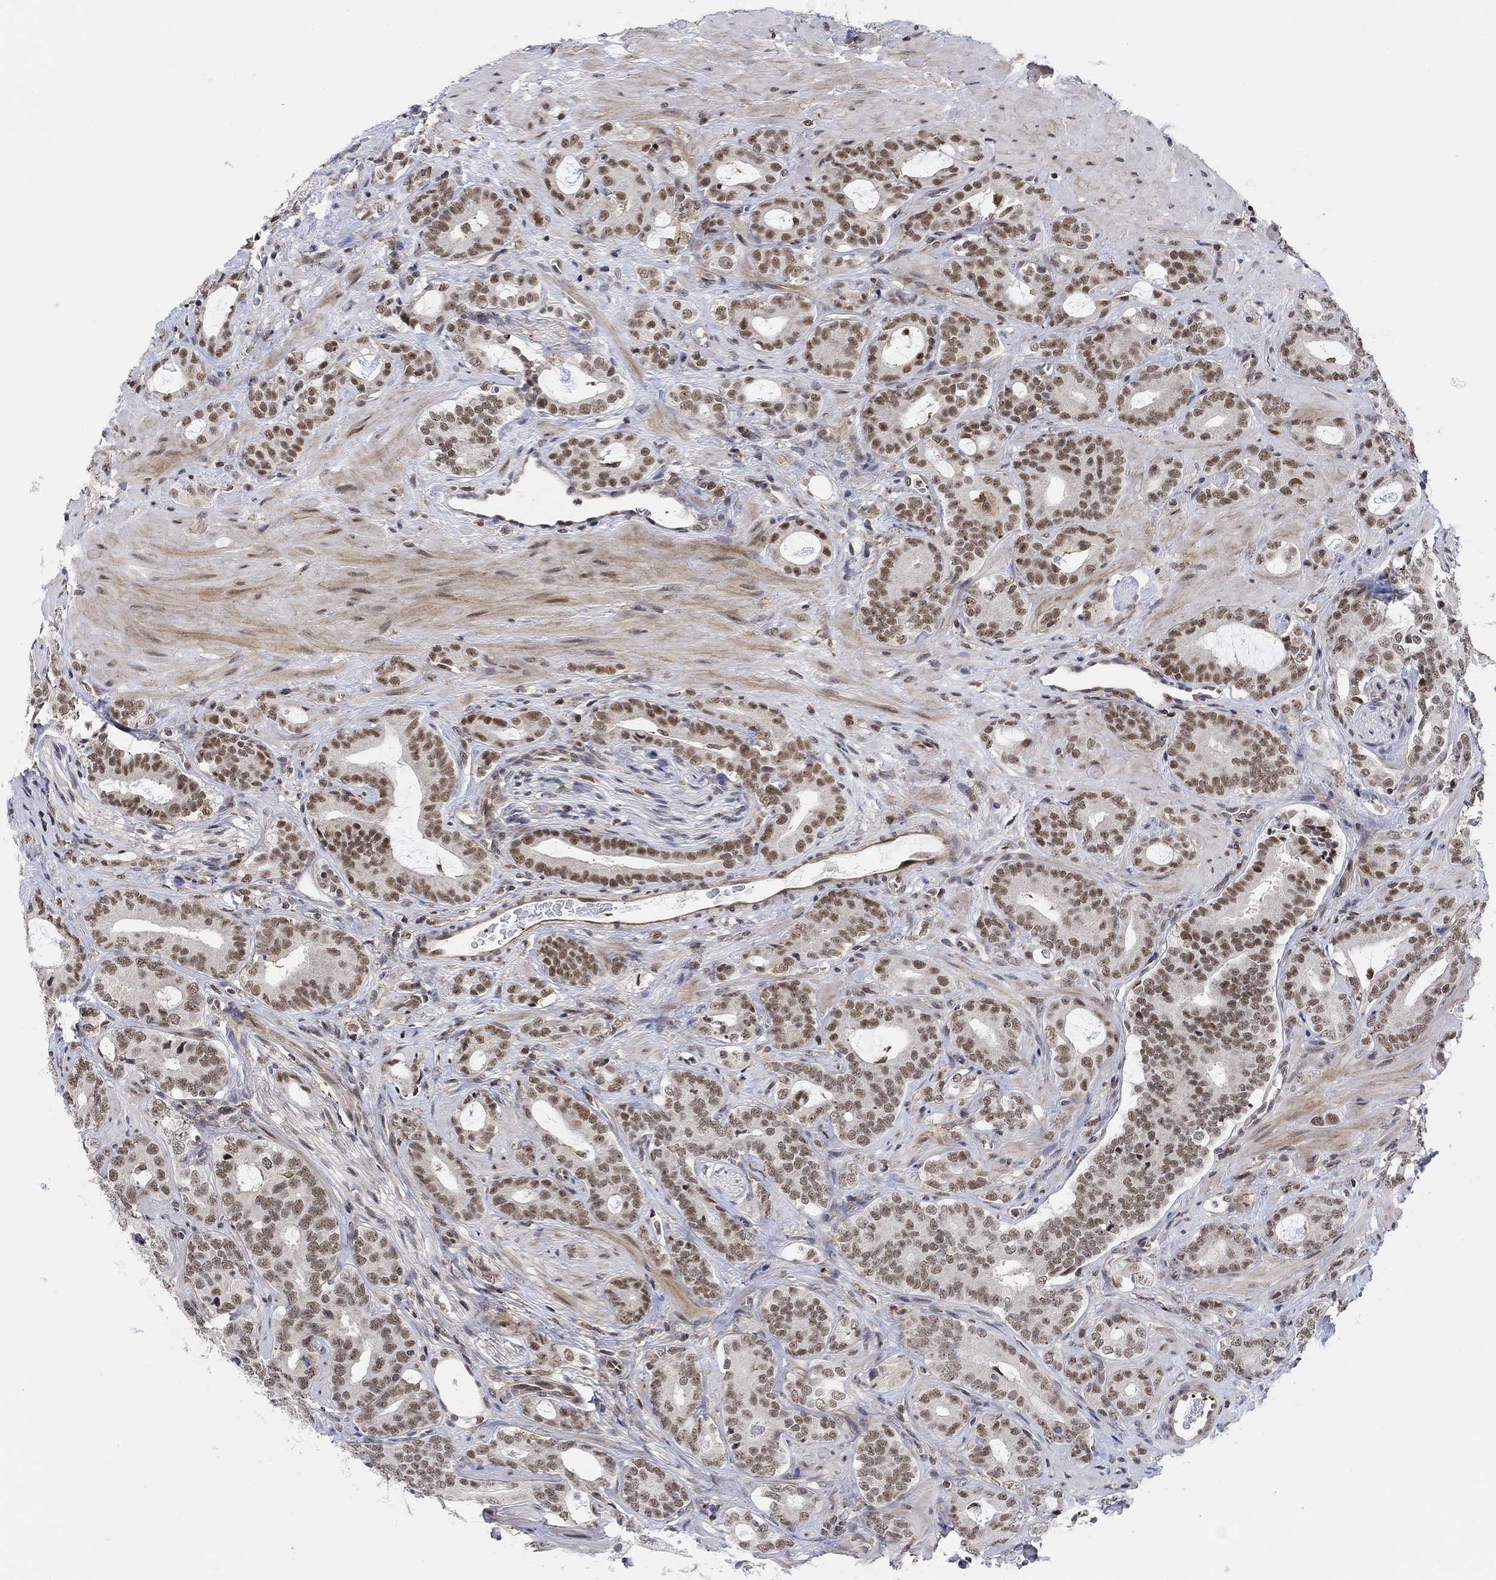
{"staining": {"intensity": "strong", "quantity": "25%-75%", "location": "nuclear"}, "tissue": "prostate cancer", "cell_type": "Tumor cells", "image_type": "cancer", "snomed": [{"axis": "morphology", "description": "Adenocarcinoma, NOS"}, {"axis": "topography", "description": "Prostate"}], "caption": "Human prostate adenocarcinoma stained with a brown dye demonstrates strong nuclear positive staining in about 25%-75% of tumor cells.", "gene": "PWWP2B", "patient": {"sex": "male", "age": 55}}